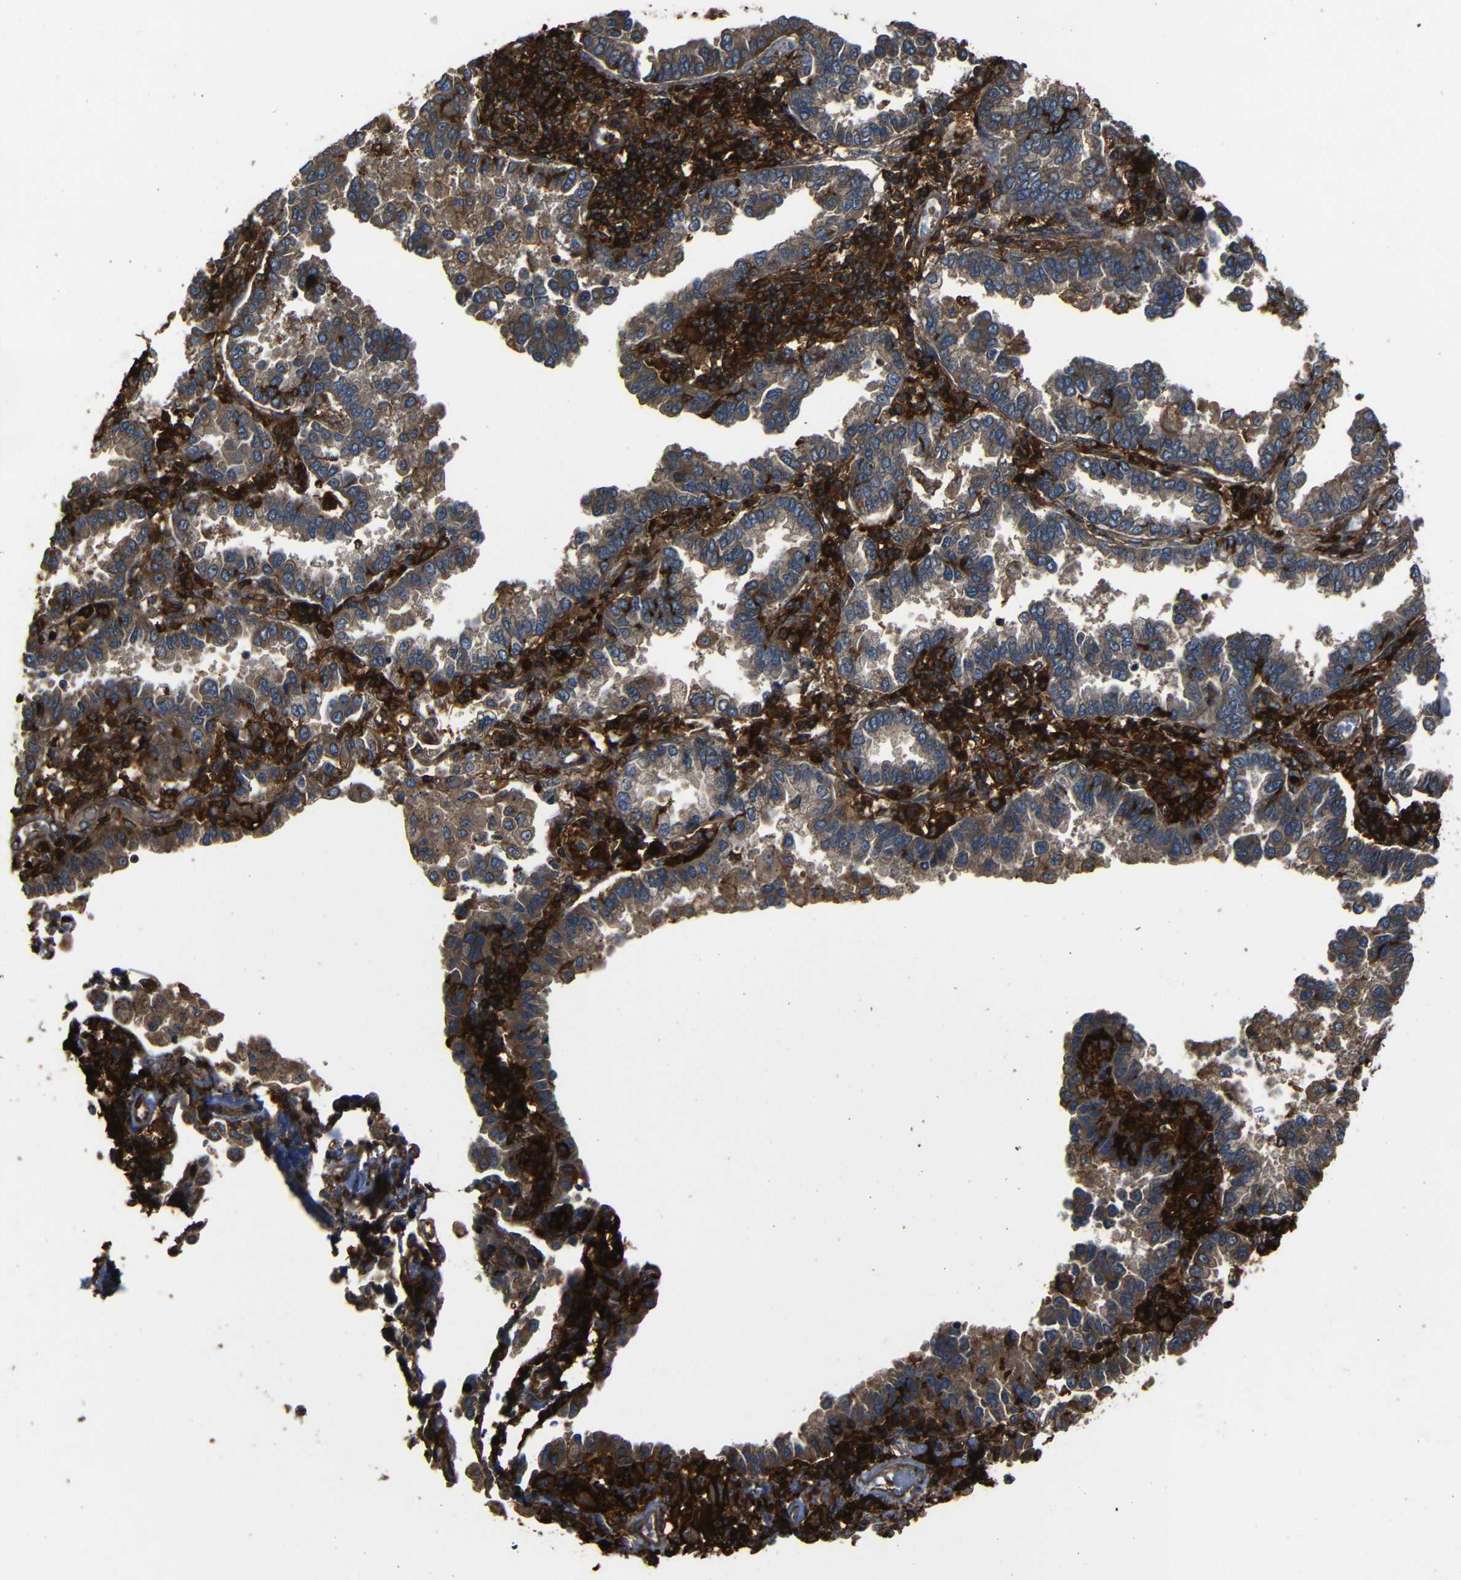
{"staining": {"intensity": "moderate", "quantity": ">75%", "location": "cytoplasmic/membranous"}, "tissue": "lung cancer", "cell_type": "Tumor cells", "image_type": "cancer", "snomed": [{"axis": "morphology", "description": "Normal tissue, NOS"}, {"axis": "morphology", "description": "Adenocarcinoma, NOS"}, {"axis": "topography", "description": "Lung"}], "caption": "The micrograph reveals immunohistochemical staining of adenocarcinoma (lung). There is moderate cytoplasmic/membranous staining is identified in about >75% of tumor cells. The staining is performed using DAB brown chromogen to label protein expression. The nuclei are counter-stained blue using hematoxylin.", "gene": "ADGRE5", "patient": {"sex": "male", "age": 59}}